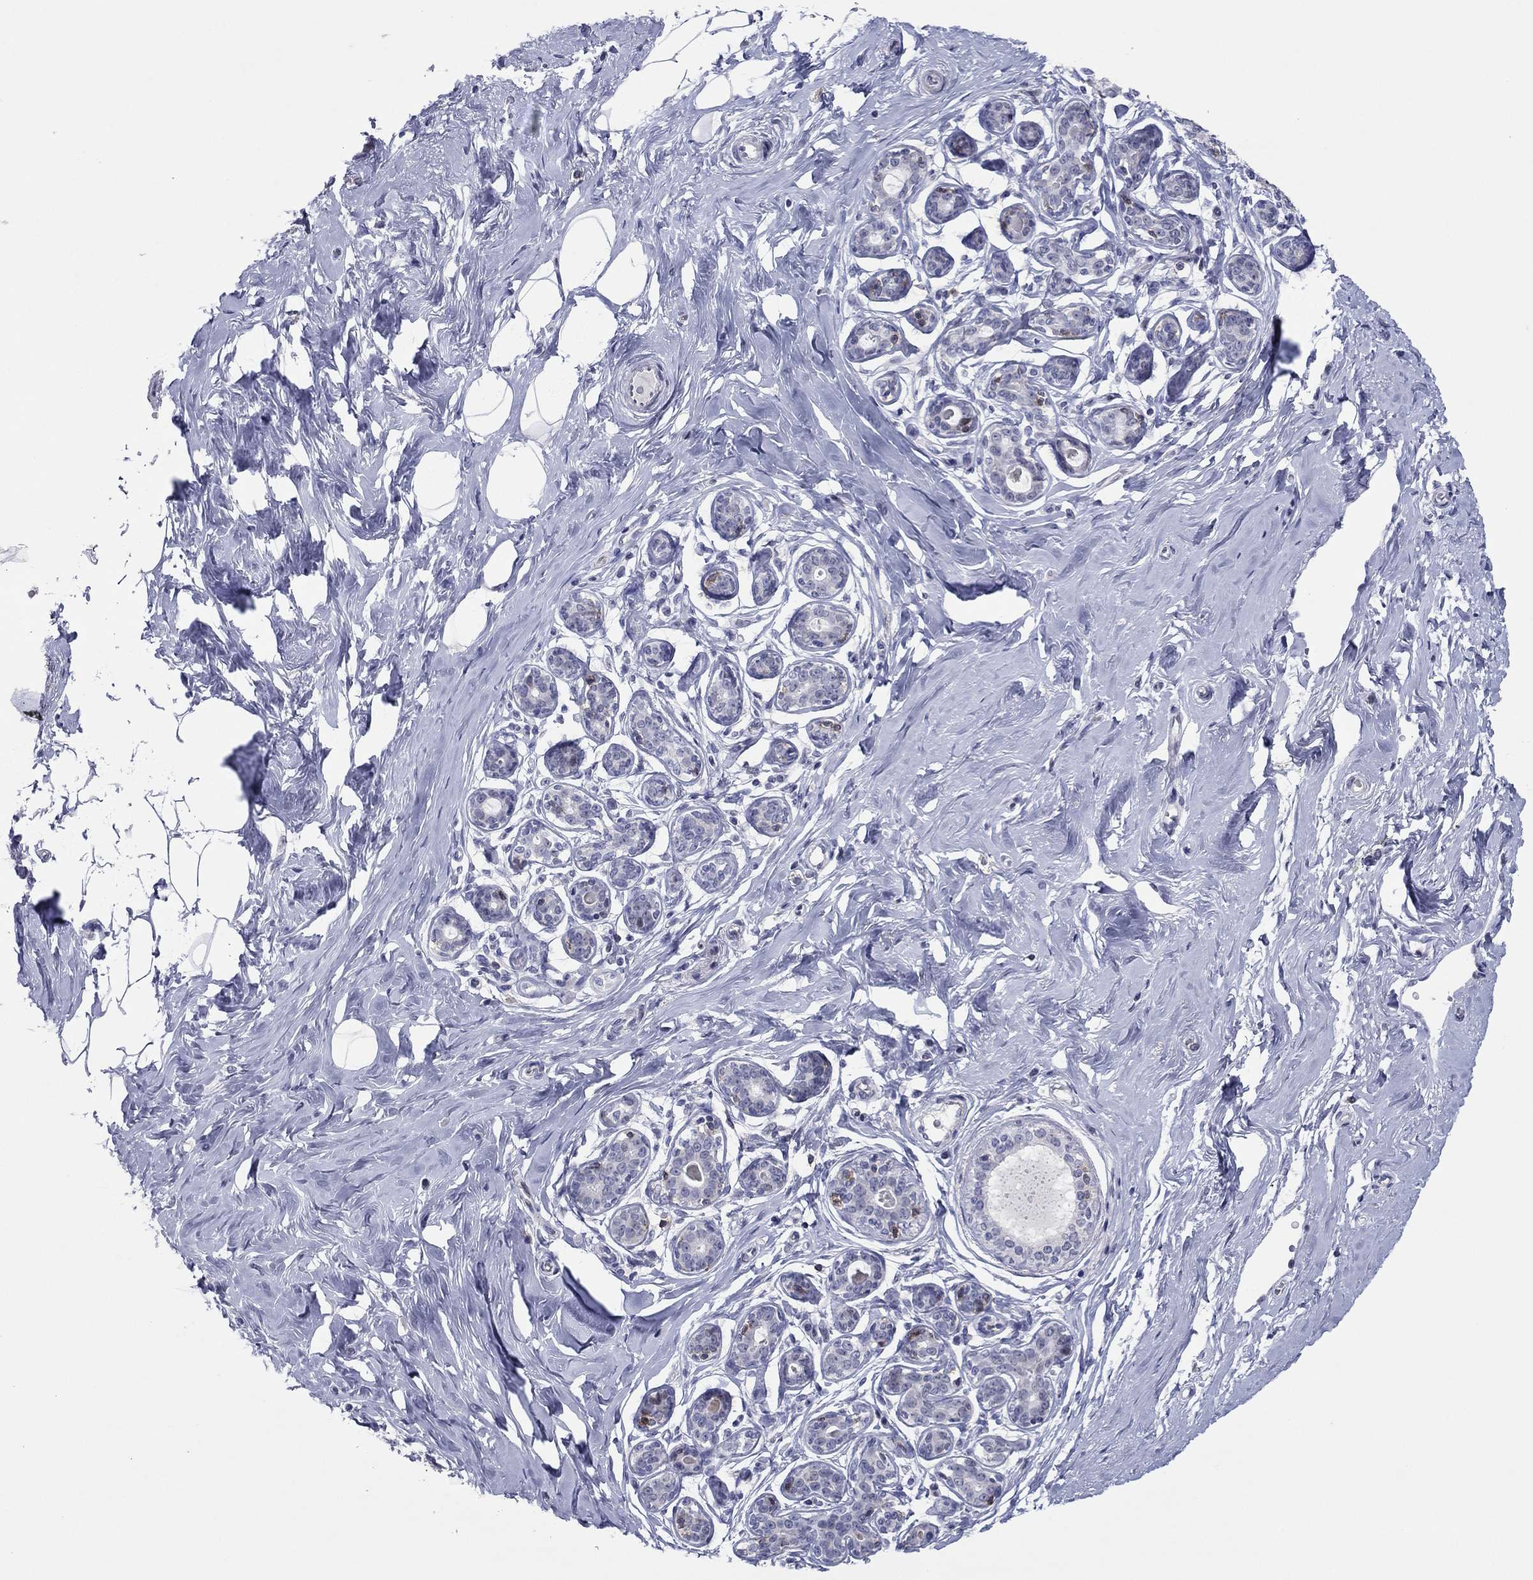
{"staining": {"intensity": "negative", "quantity": "none", "location": "none"}, "tissue": "breast", "cell_type": "Adipocytes", "image_type": "normal", "snomed": [{"axis": "morphology", "description": "Normal tissue, NOS"}, {"axis": "topography", "description": "Skin"}, {"axis": "topography", "description": "Breast"}], "caption": "This is an immunohistochemistry (IHC) image of unremarkable breast. There is no positivity in adipocytes.", "gene": "ITGAE", "patient": {"sex": "female", "age": 43}}